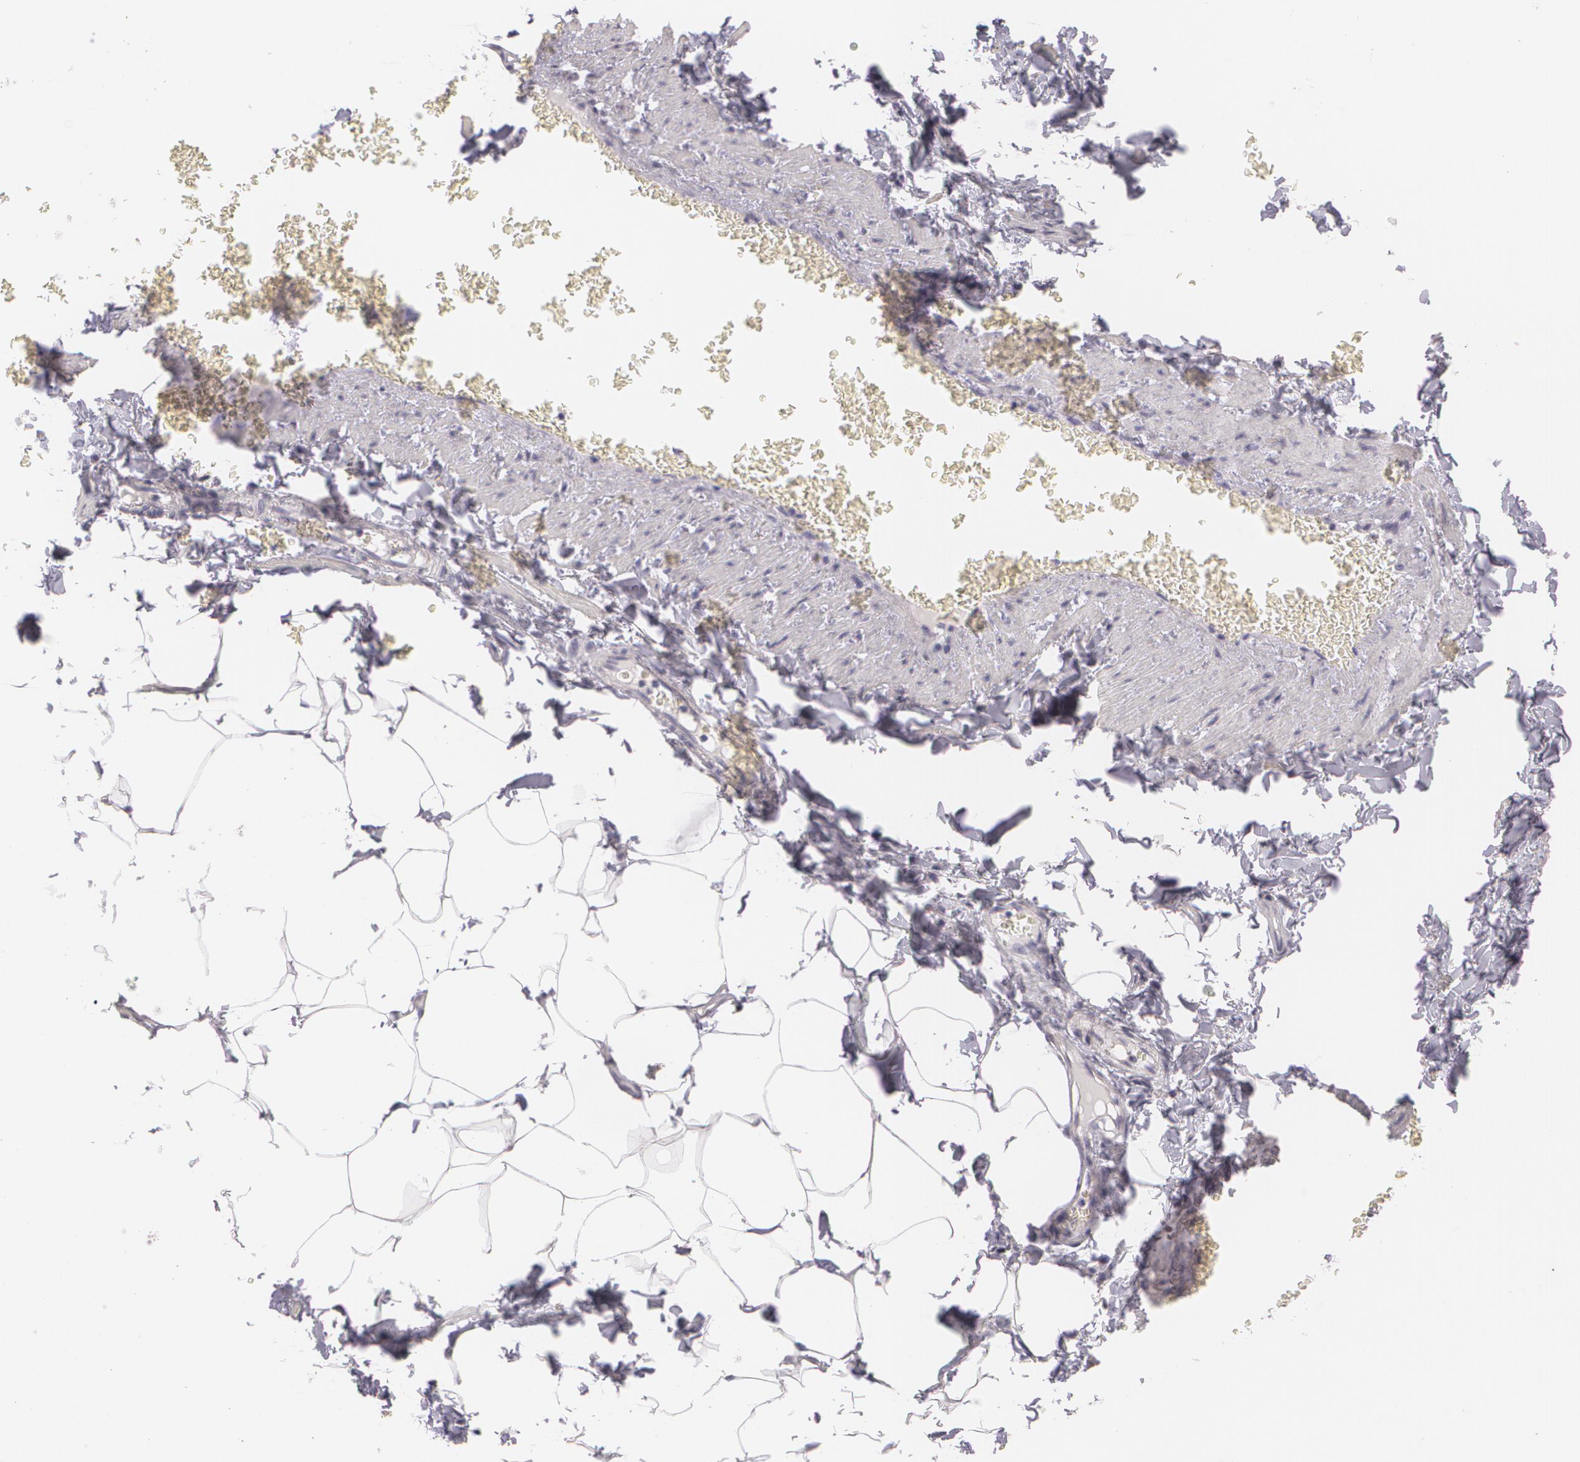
{"staining": {"intensity": "negative", "quantity": "none", "location": "none"}, "tissue": "adipose tissue", "cell_type": "Adipocytes", "image_type": "normal", "snomed": [{"axis": "morphology", "description": "Normal tissue, NOS"}, {"axis": "topography", "description": "Vascular tissue"}], "caption": "DAB immunohistochemical staining of normal human adipose tissue demonstrates no significant staining in adipocytes. (DAB (3,3'-diaminobenzidine) immunohistochemistry, high magnification).", "gene": "MAP2", "patient": {"sex": "male", "age": 41}}